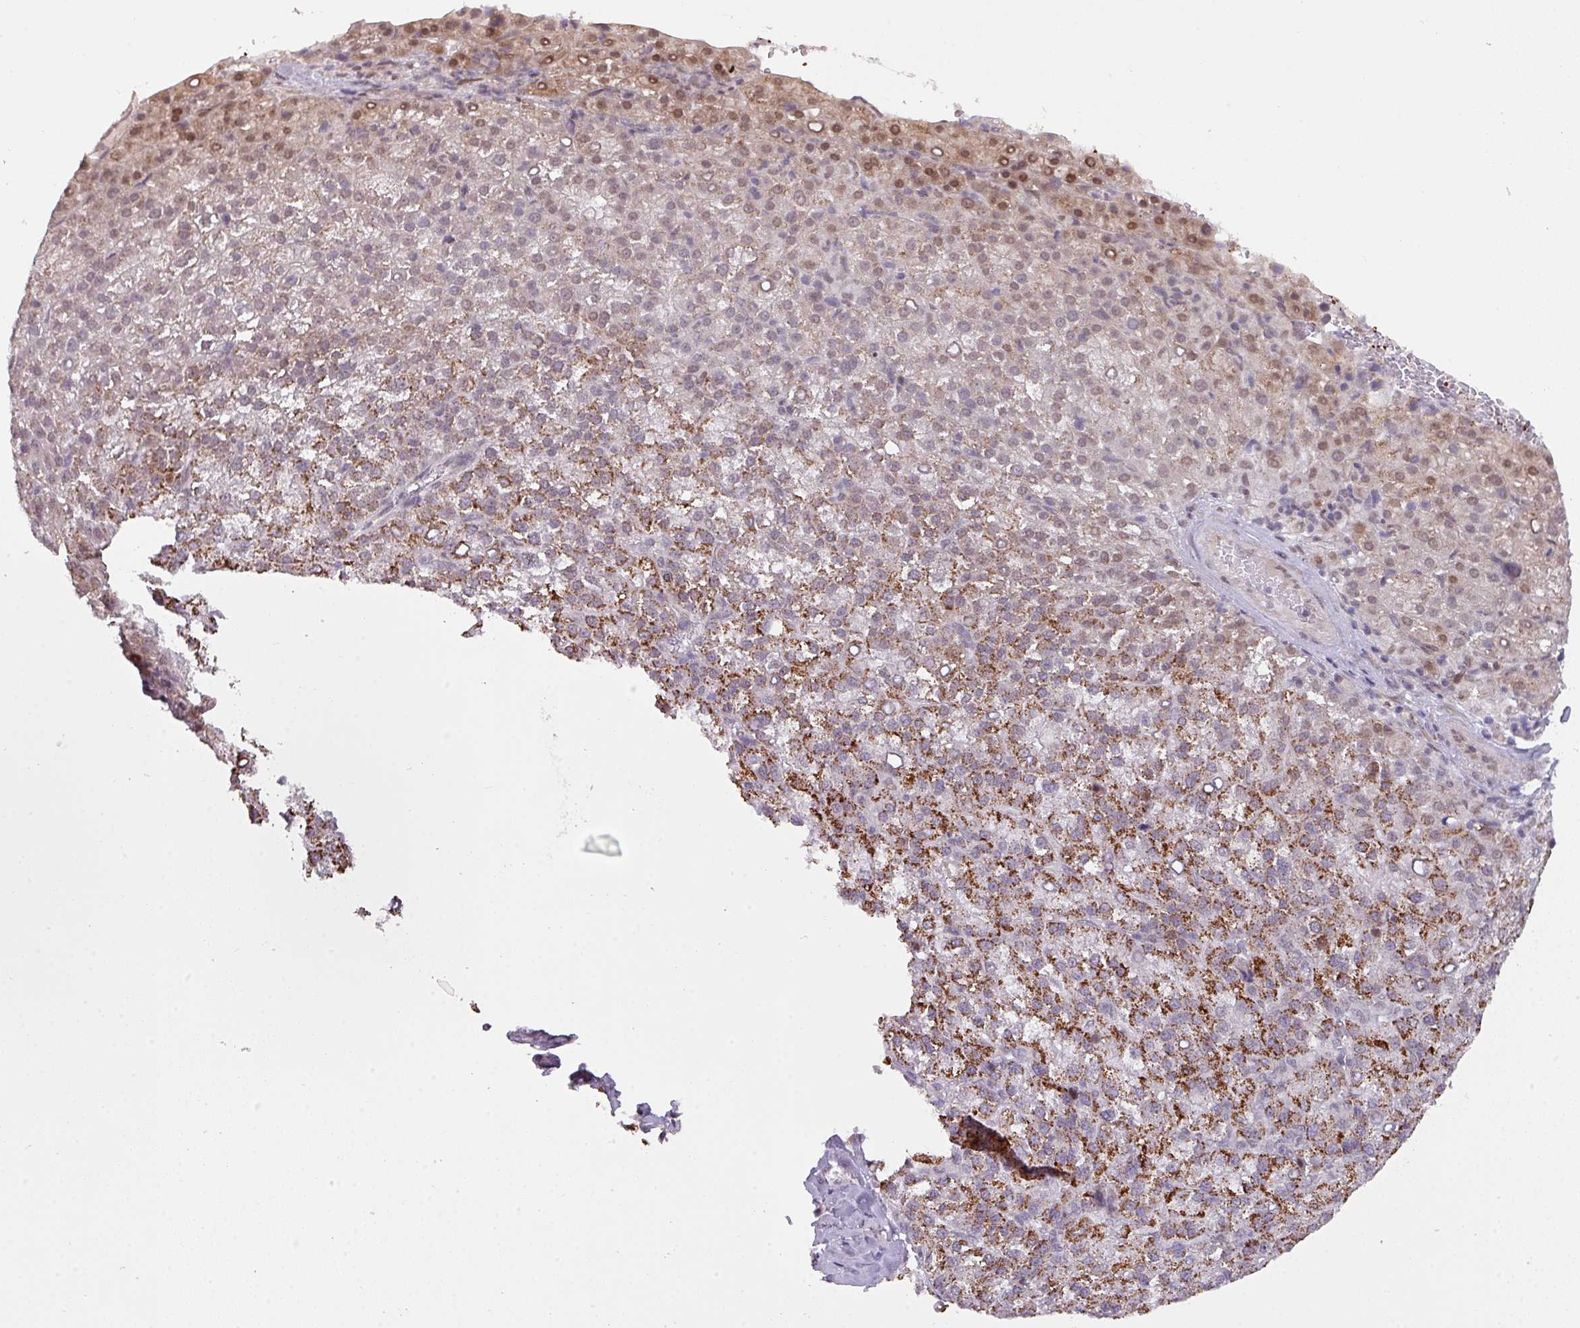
{"staining": {"intensity": "moderate", "quantity": ">75%", "location": "cytoplasmic/membranous"}, "tissue": "liver cancer", "cell_type": "Tumor cells", "image_type": "cancer", "snomed": [{"axis": "morphology", "description": "Carcinoma, Hepatocellular, NOS"}, {"axis": "topography", "description": "Liver"}], "caption": "A brown stain highlights moderate cytoplasmic/membranous positivity of a protein in human liver cancer tumor cells.", "gene": "ANKRD13B", "patient": {"sex": "female", "age": 58}}